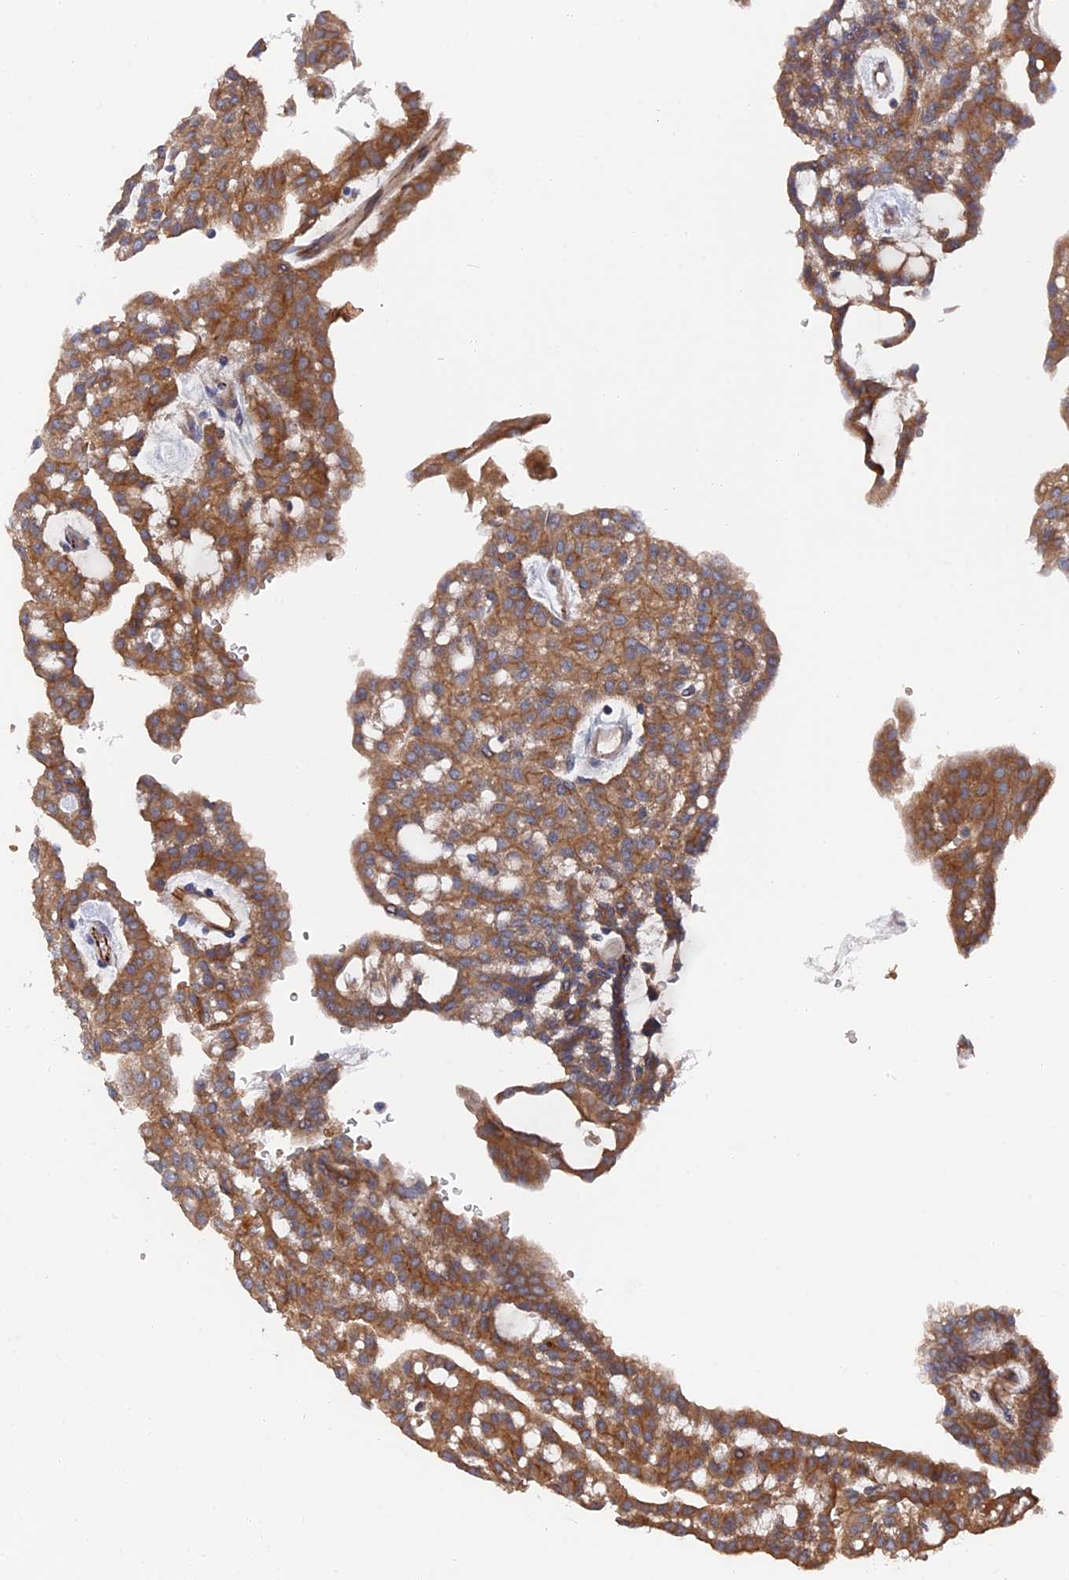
{"staining": {"intensity": "moderate", "quantity": ">75%", "location": "cytoplasmic/membranous"}, "tissue": "renal cancer", "cell_type": "Tumor cells", "image_type": "cancer", "snomed": [{"axis": "morphology", "description": "Adenocarcinoma, NOS"}, {"axis": "topography", "description": "Kidney"}], "caption": "Tumor cells display medium levels of moderate cytoplasmic/membranous expression in about >75% of cells in human adenocarcinoma (renal).", "gene": "SMG9", "patient": {"sex": "male", "age": 63}}